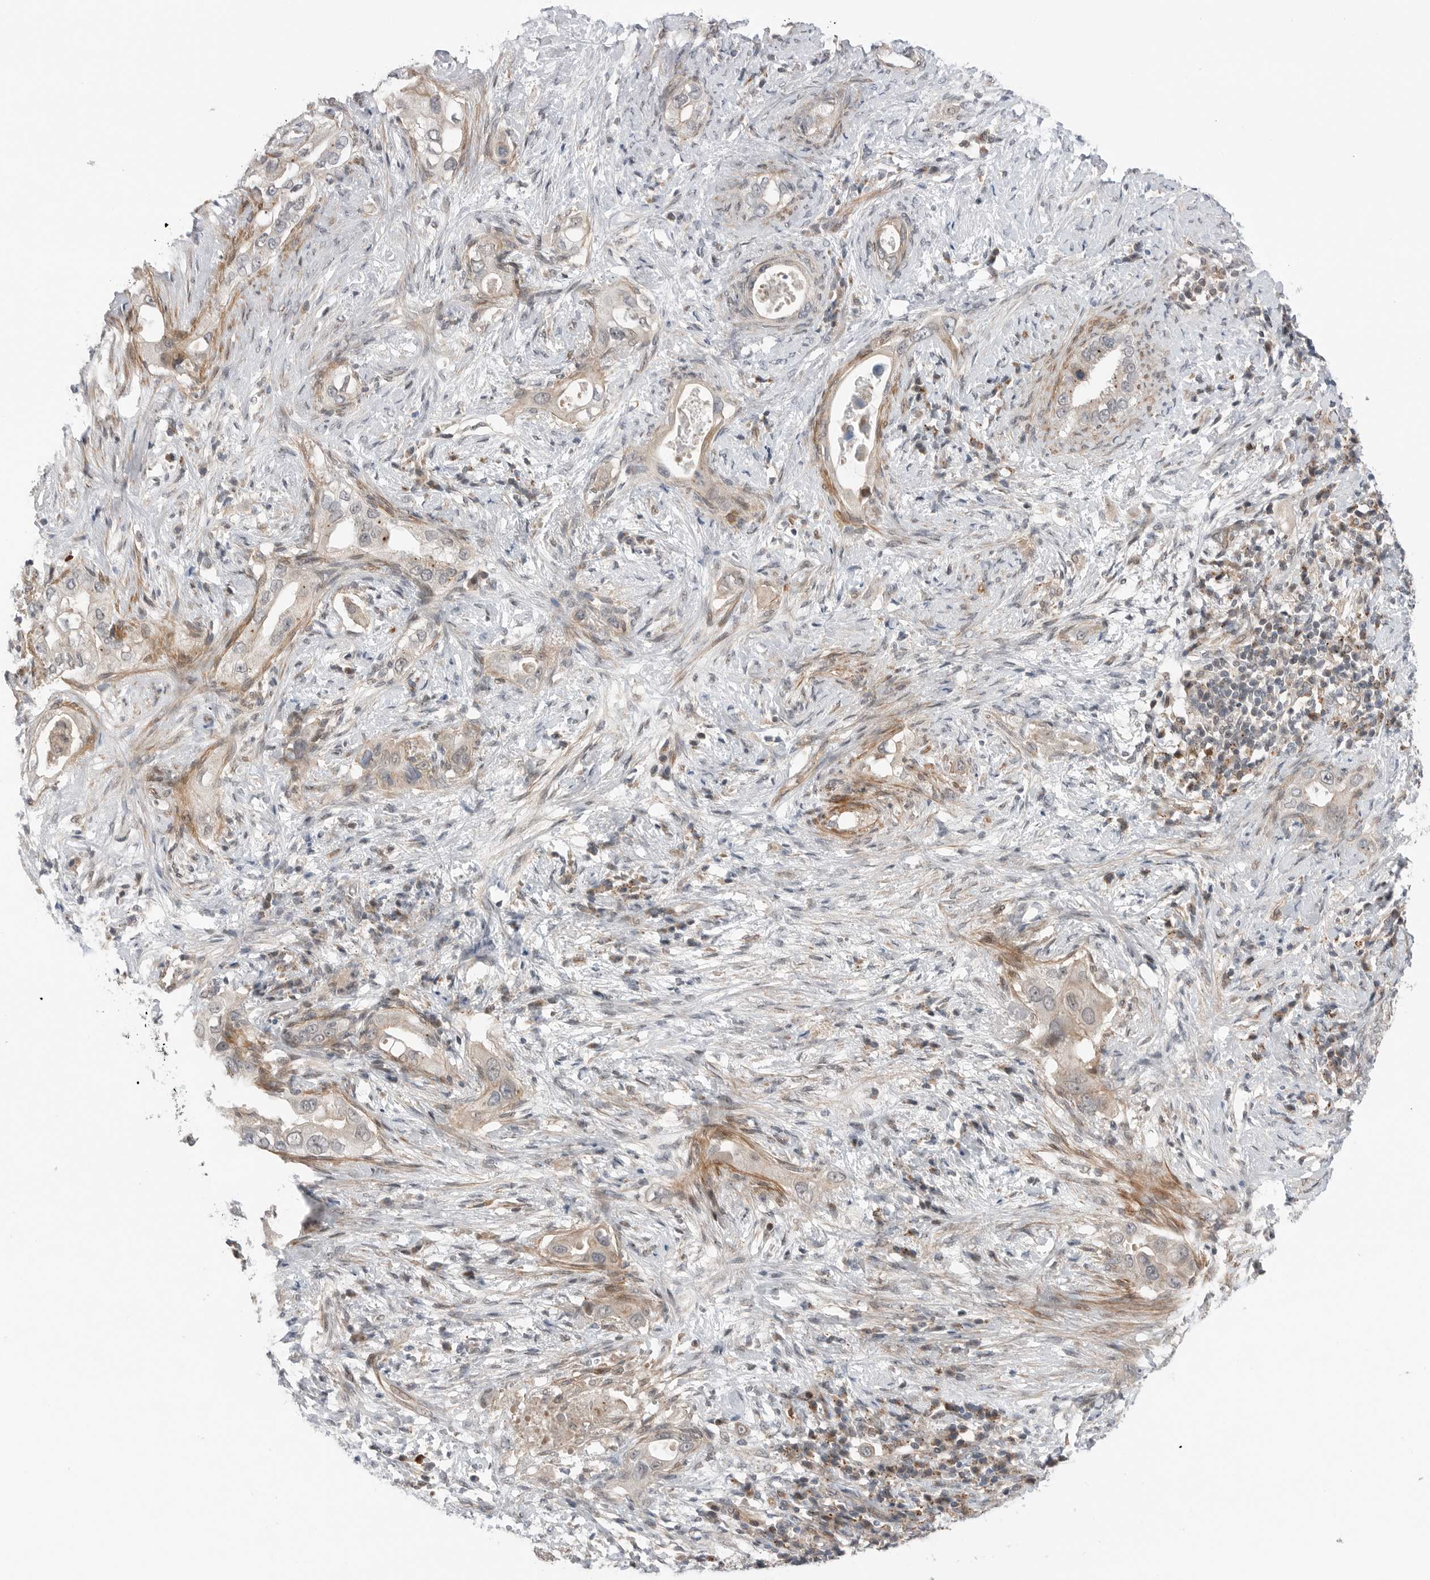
{"staining": {"intensity": "negative", "quantity": "none", "location": "none"}, "tissue": "pancreatic cancer", "cell_type": "Tumor cells", "image_type": "cancer", "snomed": [{"axis": "morphology", "description": "Inflammation, NOS"}, {"axis": "morphology", "description": "Adenocarcinoma, NOS"}, {"axis": "topography", "description": "Pancreas"}], "caption": "Histopathology image shows no significant protein expression in tumor cells of adenocarcinoma (pancreatic).", "gene": "PEAK1", "patient": {"sex": "female", "age": 56}}